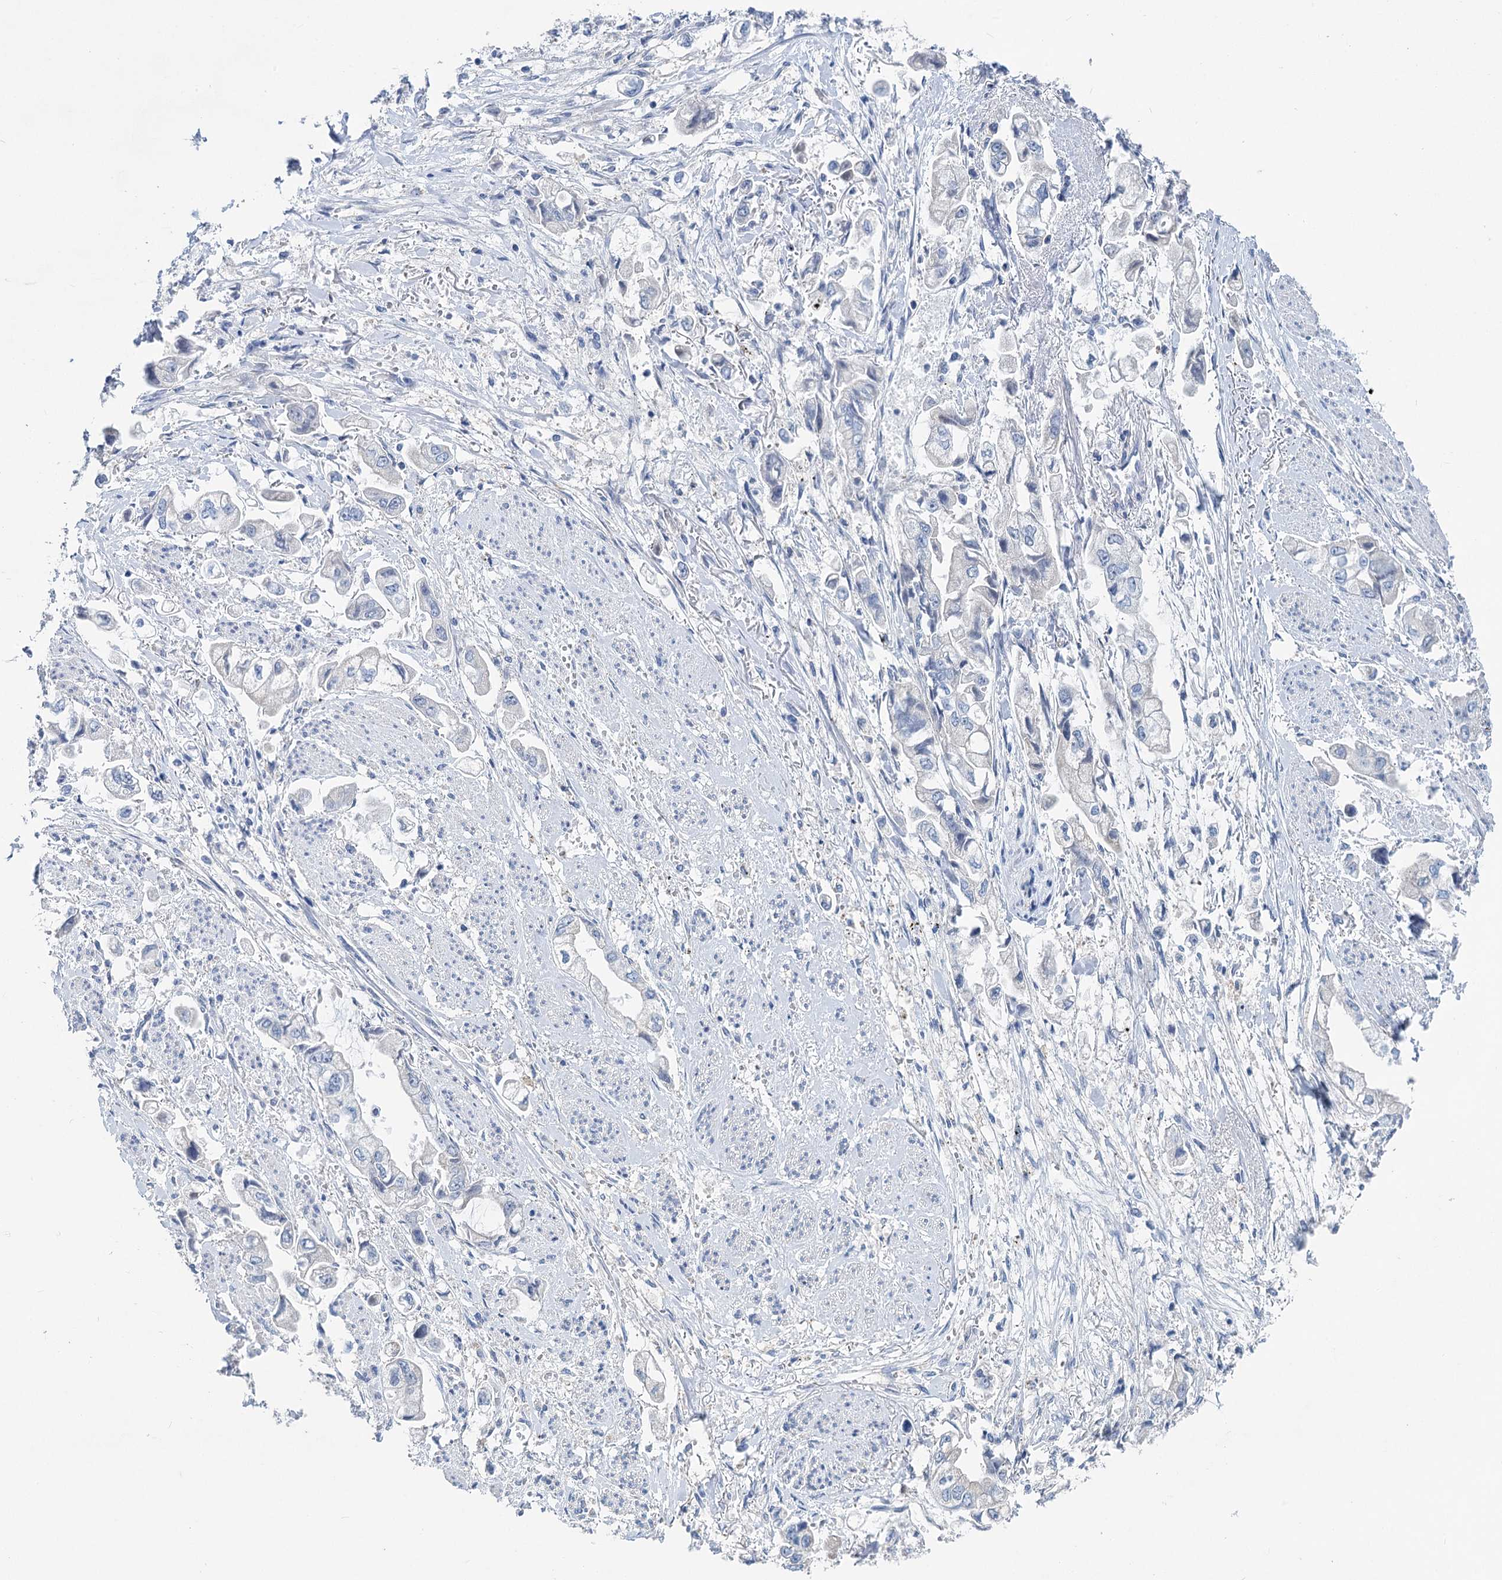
{"staining": {"intensity": "negative", "quantity": "none", "location": "none"}, "tissue": "stomach cancer", "cell_type": "Tumor cells", "image_type": "cancer", "snomed": [{"axis": "morphology", "description": "Adenocarcinoma, NOS"}, {"axis": "topography", "description": "Stomach"}], "caption": "IHC micrograph of adenocarcinoma (stomach) stained for a protein (brown), which exhibits no expression in tumor cells.", "gene": "CHDH", "patient": {"sex": "male", "age": 62}}